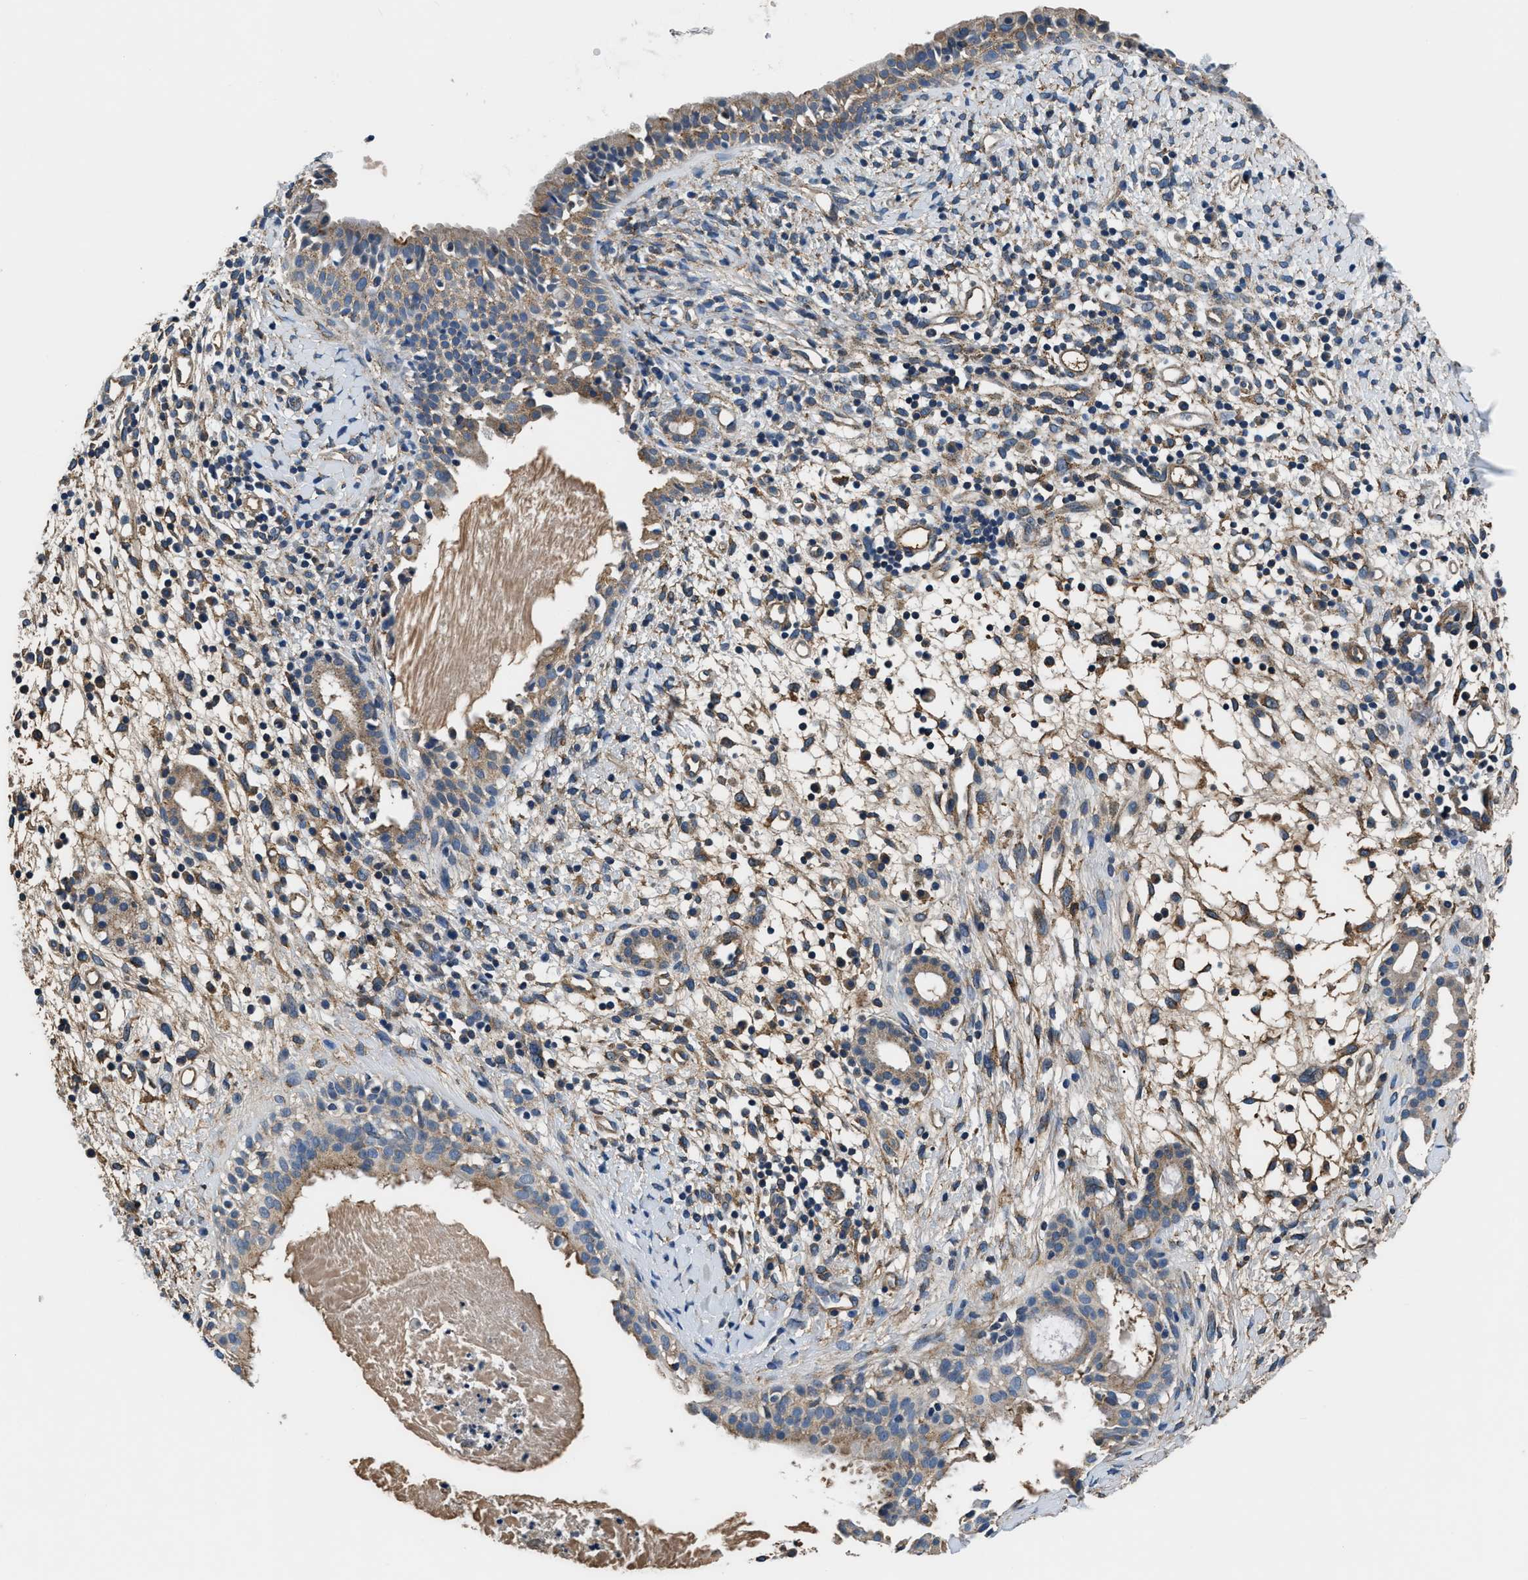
{"staining": {"intensity": "weak", "quantity": "<25%", "location": "cytoplasmic/membranous"}, "tissue": "nasopharynx", "cell_type": "Respiratory epithelial cells", "image_type": "normal", "snomed": [{"axis": "morphology", "description": "Normal tissue, NOS"}, {"axis": "topography", "description": "Nasopharynx"}], "caption": "Benign nasopharynx was stained to show a protein in brown. There is no significant expression in respiratory epithelial cells. The staining is performed using DAB brown chromogen with nuclei counter-stained in using hematoxylin.", "gene": "EEA1", "patient": {"sex": "male", "age": 22}}